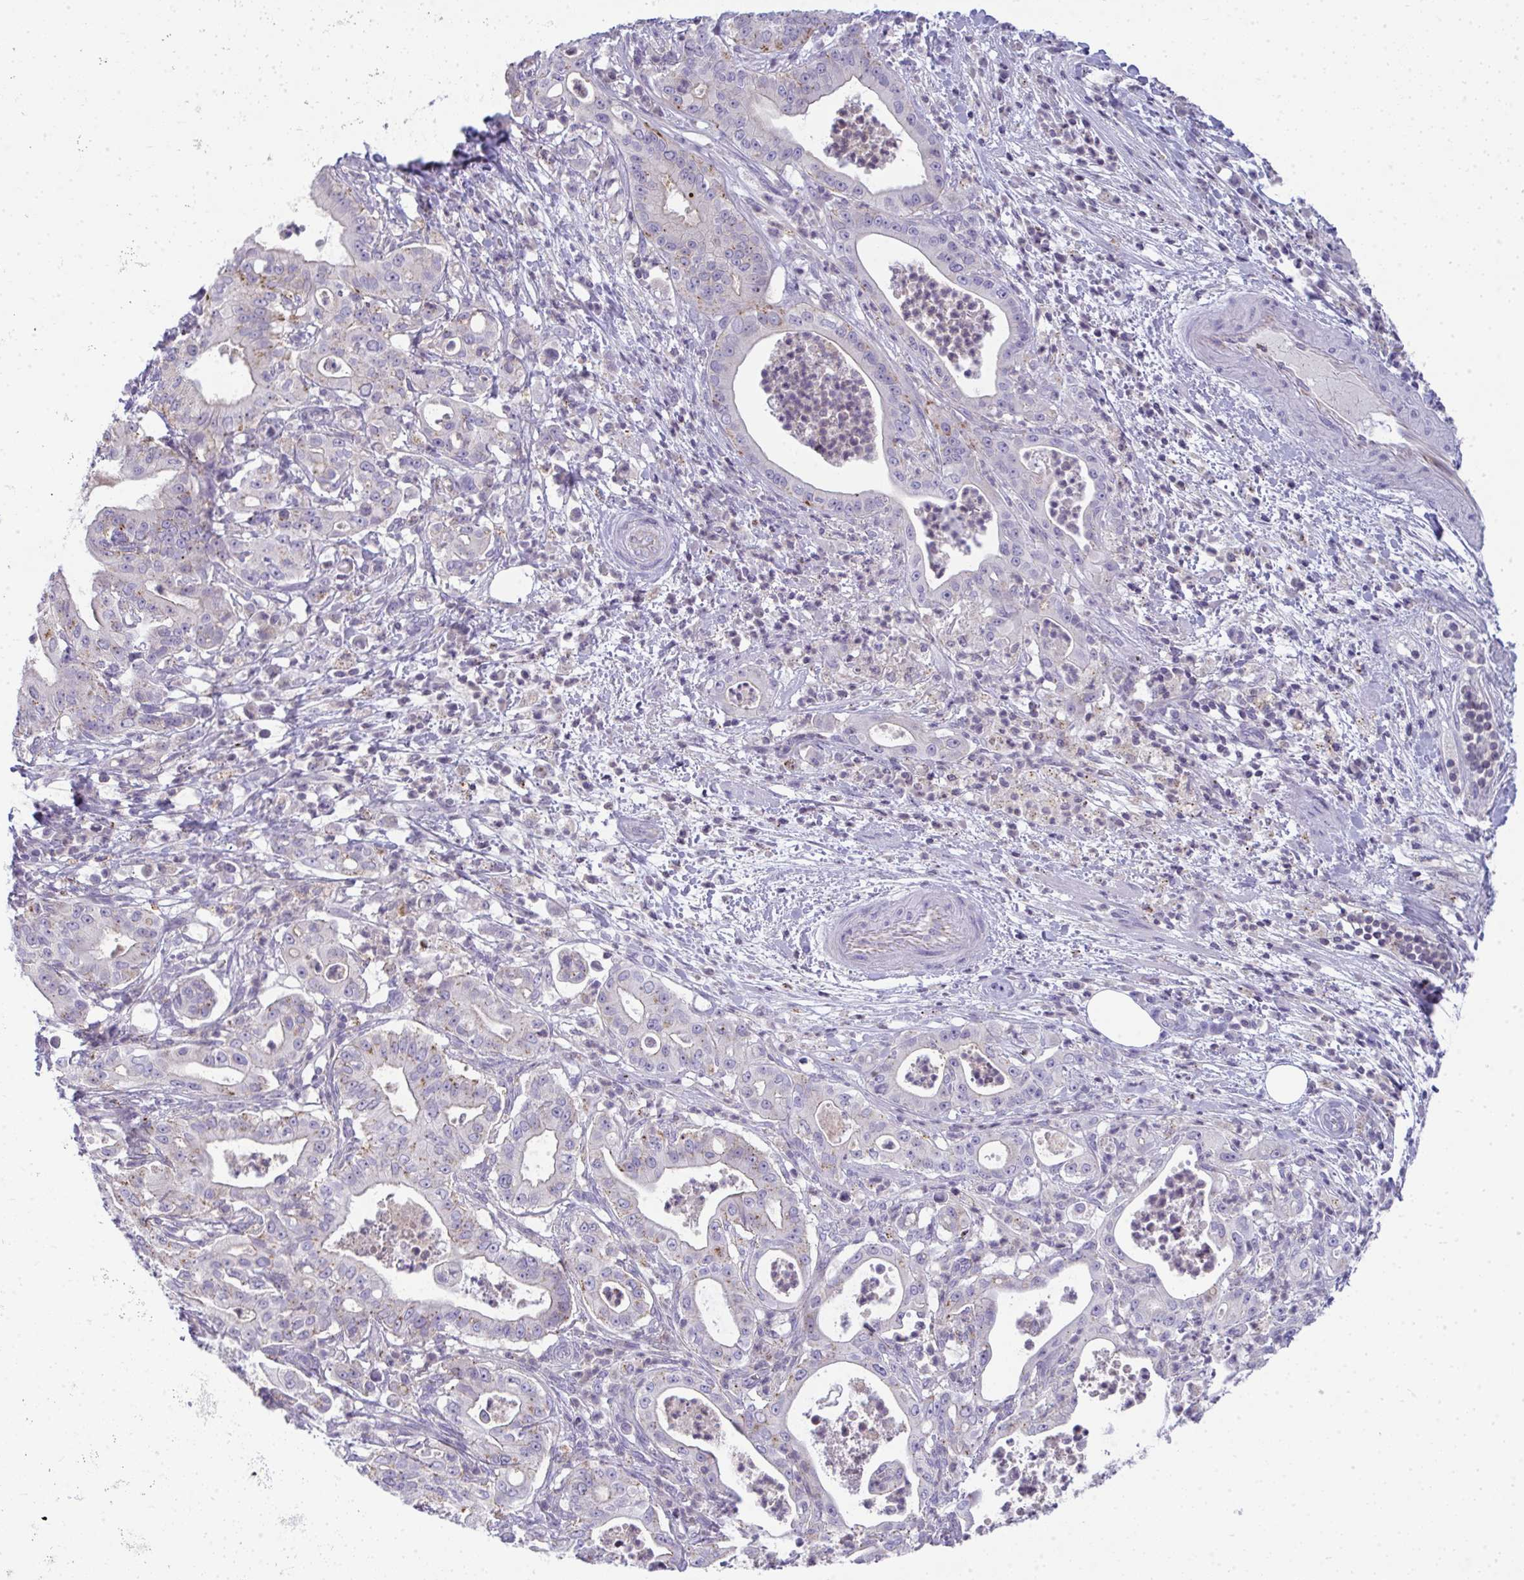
{"staining": {"intensity": "weak", "quantity": "<25%", "location": "cytoplasmic/membranous"}, "tissue": "pancreatic cancer", "cell_type": "Tumor cells", "image_type": "cancer", "snomed": [{"axis": "morphology", "description": "Adenocarcinoma, NOS"}, {"axis": "topography", "description": "Pancreas"}], "caption": "A photomicrograph of pancreatic cancer stained for a protein reveals no brown staining in tumor cells.", "gene": "VPS4B", "patient": {"sex": "male", "age": 71}}